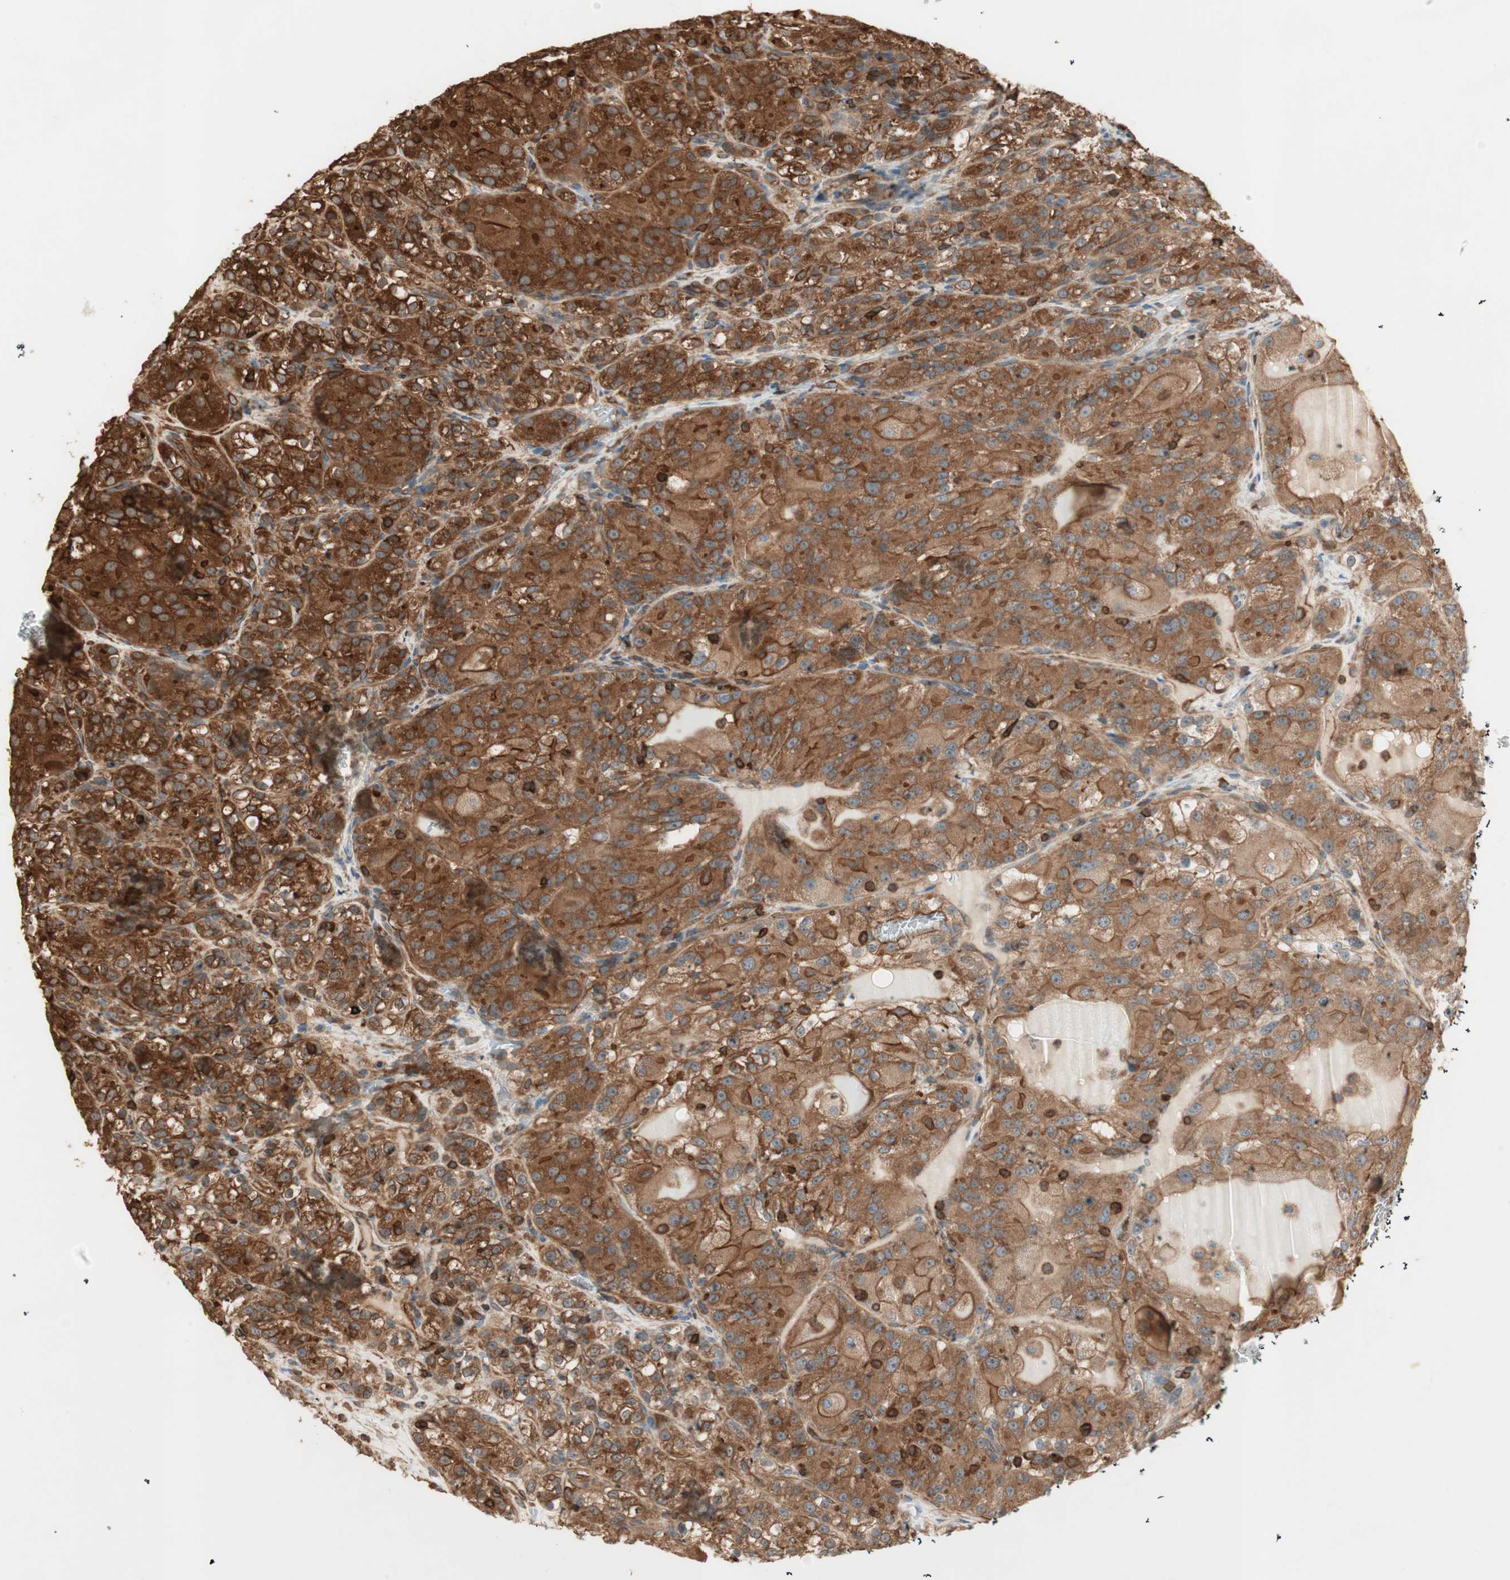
{"staining": {"intensity": "strong", "quantity": ">75%", "location": "cytoplasmic/membranous"}, "tissue": "renal cancer", "cell_type": "Tumor cells", "image_type": "cancer", "snomed": [{"axis": "morphology", "description": "Normal tissue, NOS"}, {"axis": "morphology", "description": "Adenocarcinoma, NOS"}, {"axis": "topography", "description": "Kidney"}], "caption": "High-magnification brightfield microscopy of renal adenocarcinoma stained with DAB (brown) and counterstained with hematoxylin (blue). tumor cells exhibit strong cytoplasmic/membranous positivity is seen in about>75% of cells.", "gene": "TCP11L1", "patient": {"sex": "male", "age": 61}}